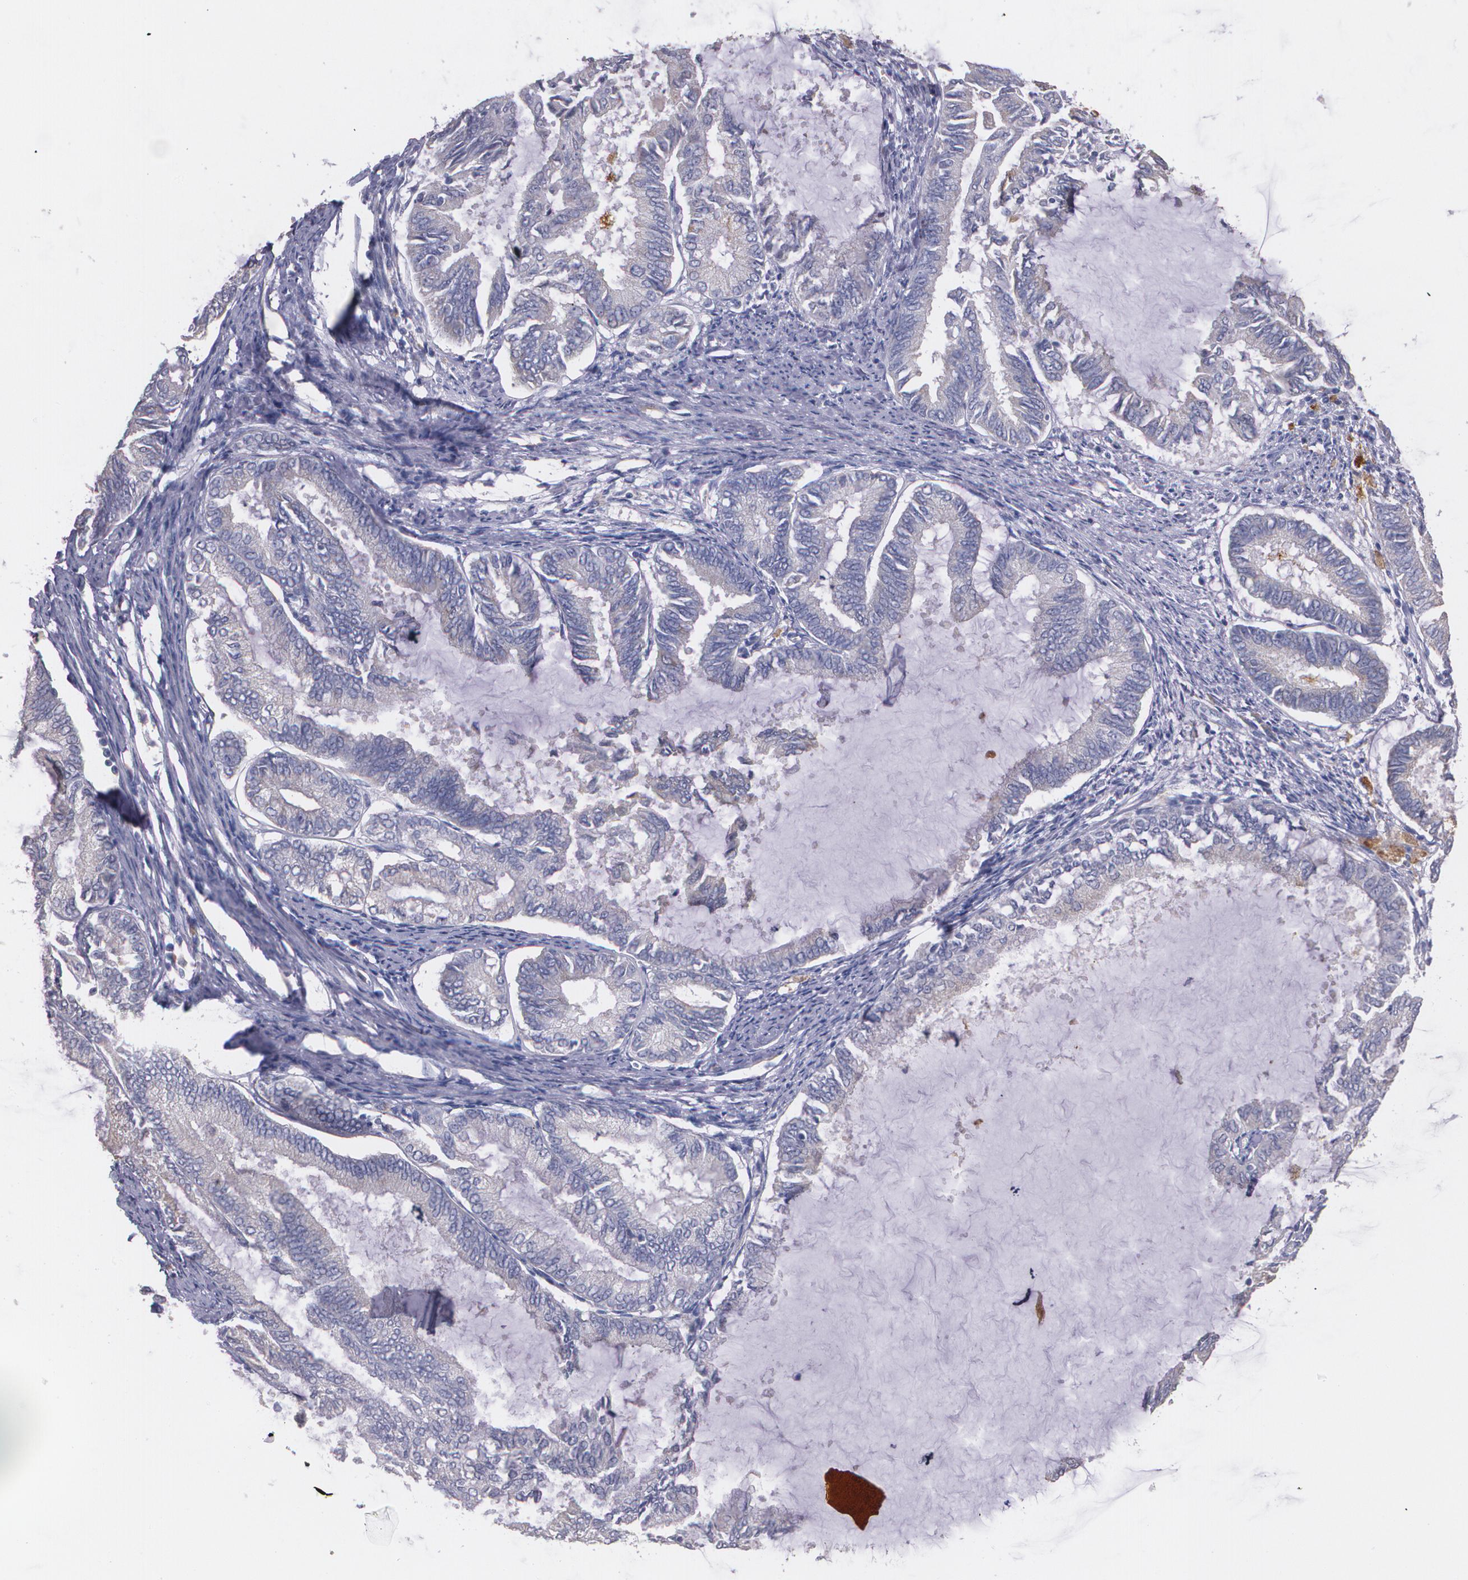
{"staining": {"intensity": "weak", "quantity": "<25%", "location": "cytoplasmic/membranous"}, "tissue": "endometrial cancer", "cell_type": "Tumor cells", "image_type": "cancer", "snomed": [{"axis": "morphology", "description": "Adenocarcinoma, NOS"}, {"axis": "topography", "description": "Endometrium"}], "caption": "High power microscopy micrograph of an IHC micrograph of endometrial cancer, revealing no significant positivity in tumor cells.", "gene": "AMBP", "patient": {"sex": "female", "age": 86}}